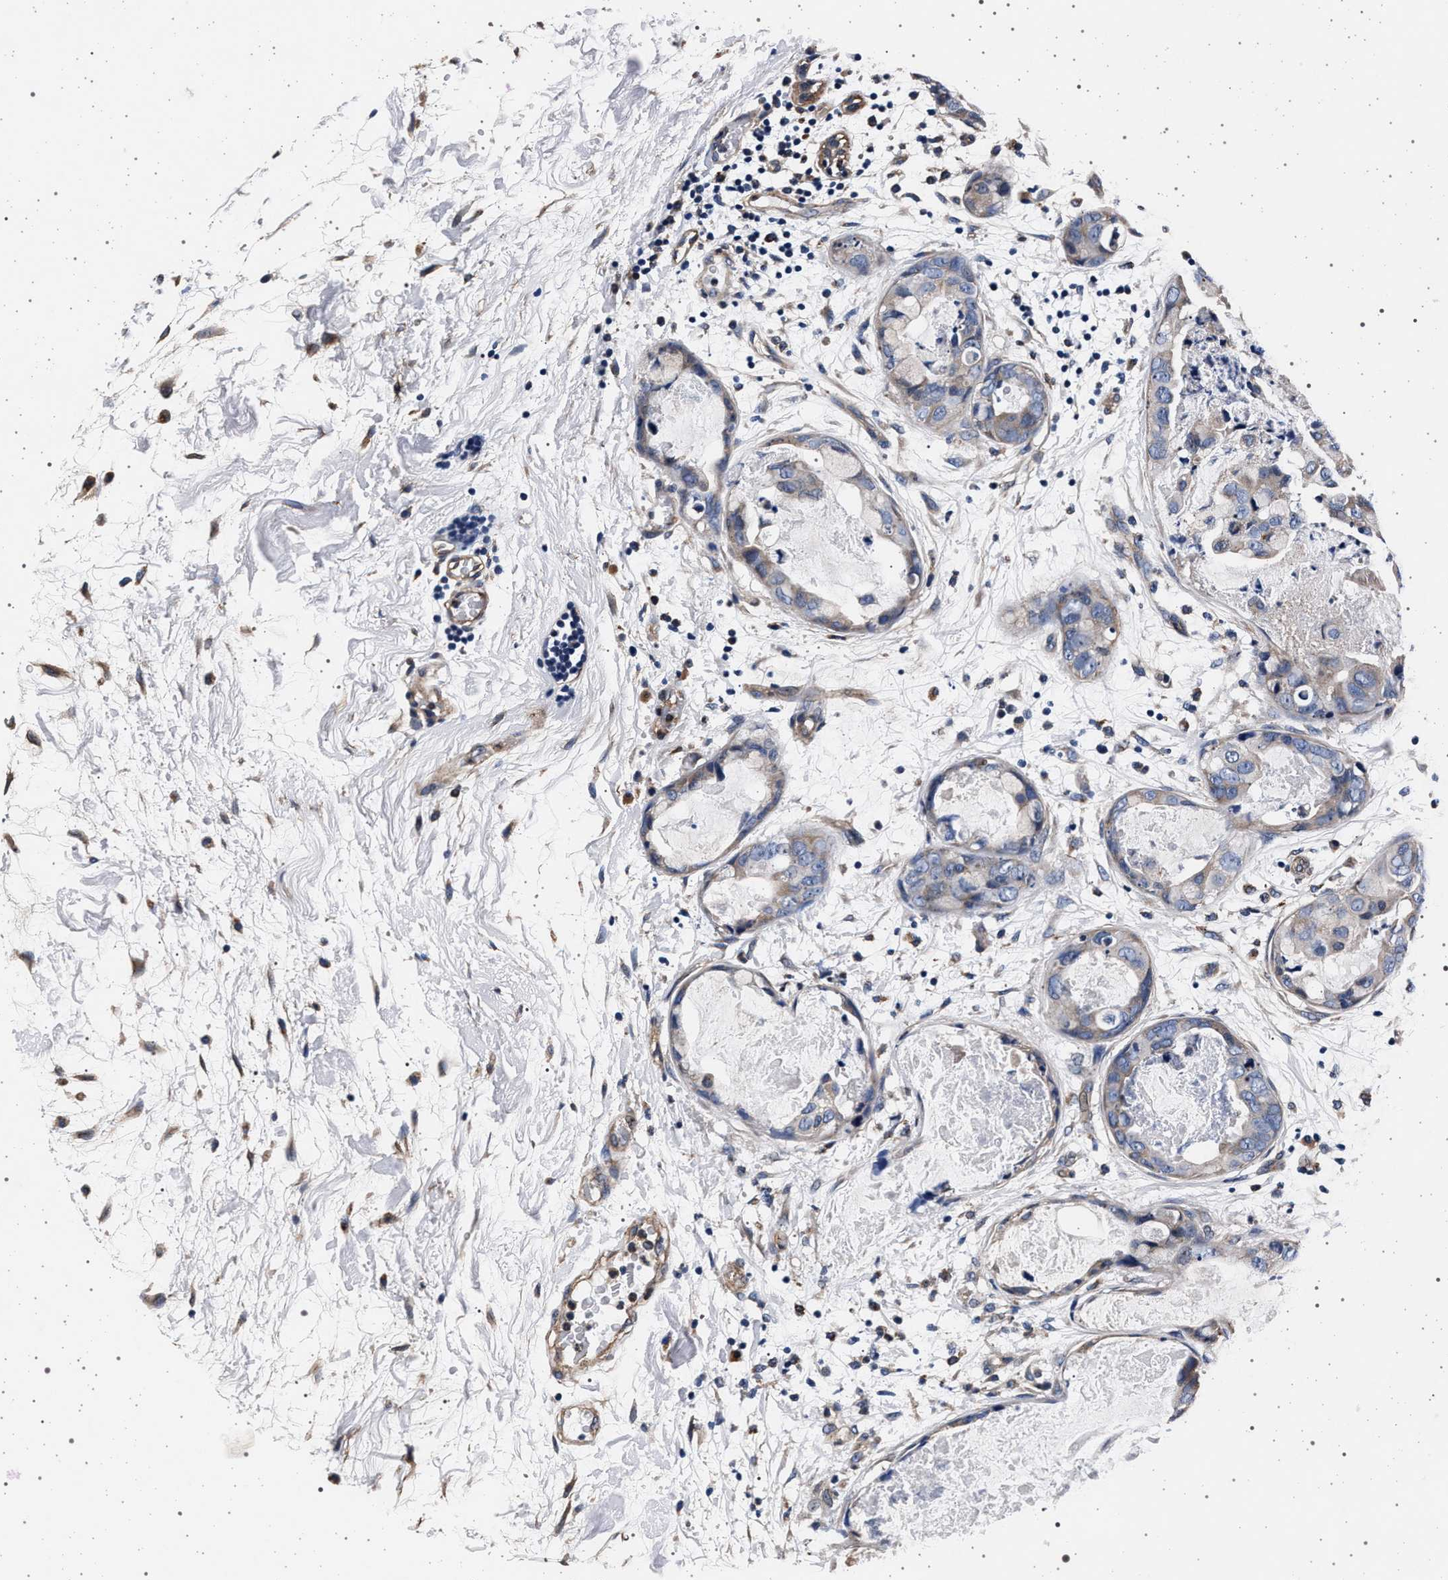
{"staining": {"intensity": "weak", "quantity": "25%-75%", "location": "cytoplasmic/membranous"}, "tissue": "breast cancer", "cell_type": "Tumor cells", "image_type": "cancer", "snomed": [{"axis": "morphology", "description": "Duct carcinoma"}, {"axis": "topography", "description": "Breast"}], "caption": "Immunohistochemical staining of human breast cancer (intraductal carcinoma) demonstrates low levels of weak cytoplasmic/membranous positivity in about 25%-75% of tumor cells. The staining was performed using DAB, with brown indicating positive protein expression. Nuclei are stained blue with hematoxylin.", "gene": "KCNK6", "patient": {"sex": "female", "age": 40}}